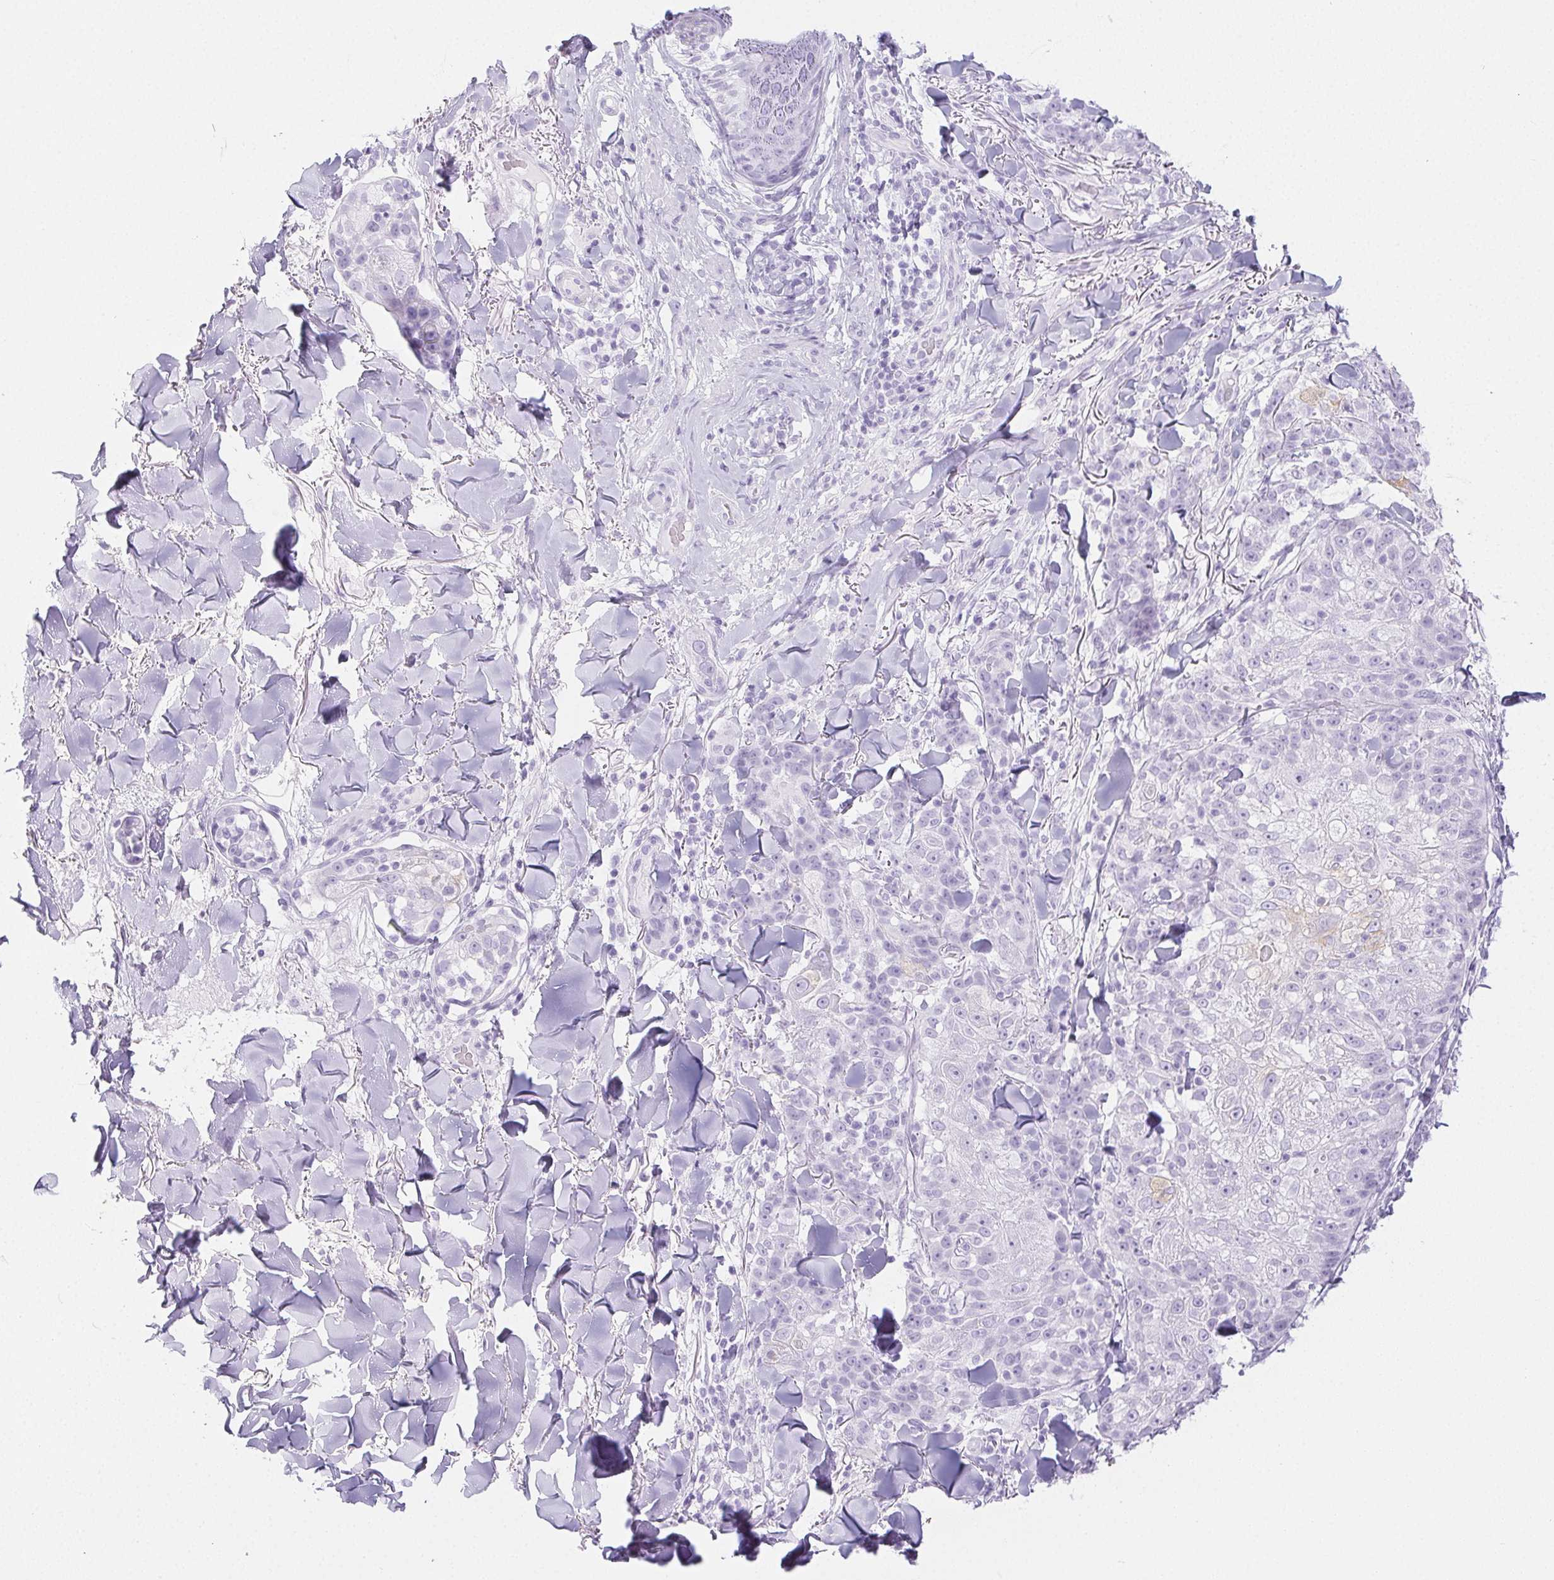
{"staining": {"intensity": "weak", "quantity": "<25%", "location": "cytoplasmic/membranous"}, "tissue": "skin cancer", "cell_type": "Tumor cells", "image_type": "cancer", "snomed": [{"axis": "morphology", "description": "Normal tissue, NOS"}, {"axis": "morphology", "description": "Squamous cell carcinoma, NOS"}, {"axis": "topography", "description": "Skin"}], "caption": "Image shows no protein positivity in tumor cells of skin cancer (squamous cell carcinoma) tissue.", "gene": "PI3", "patient": {"sex": "female", "age": 83}}